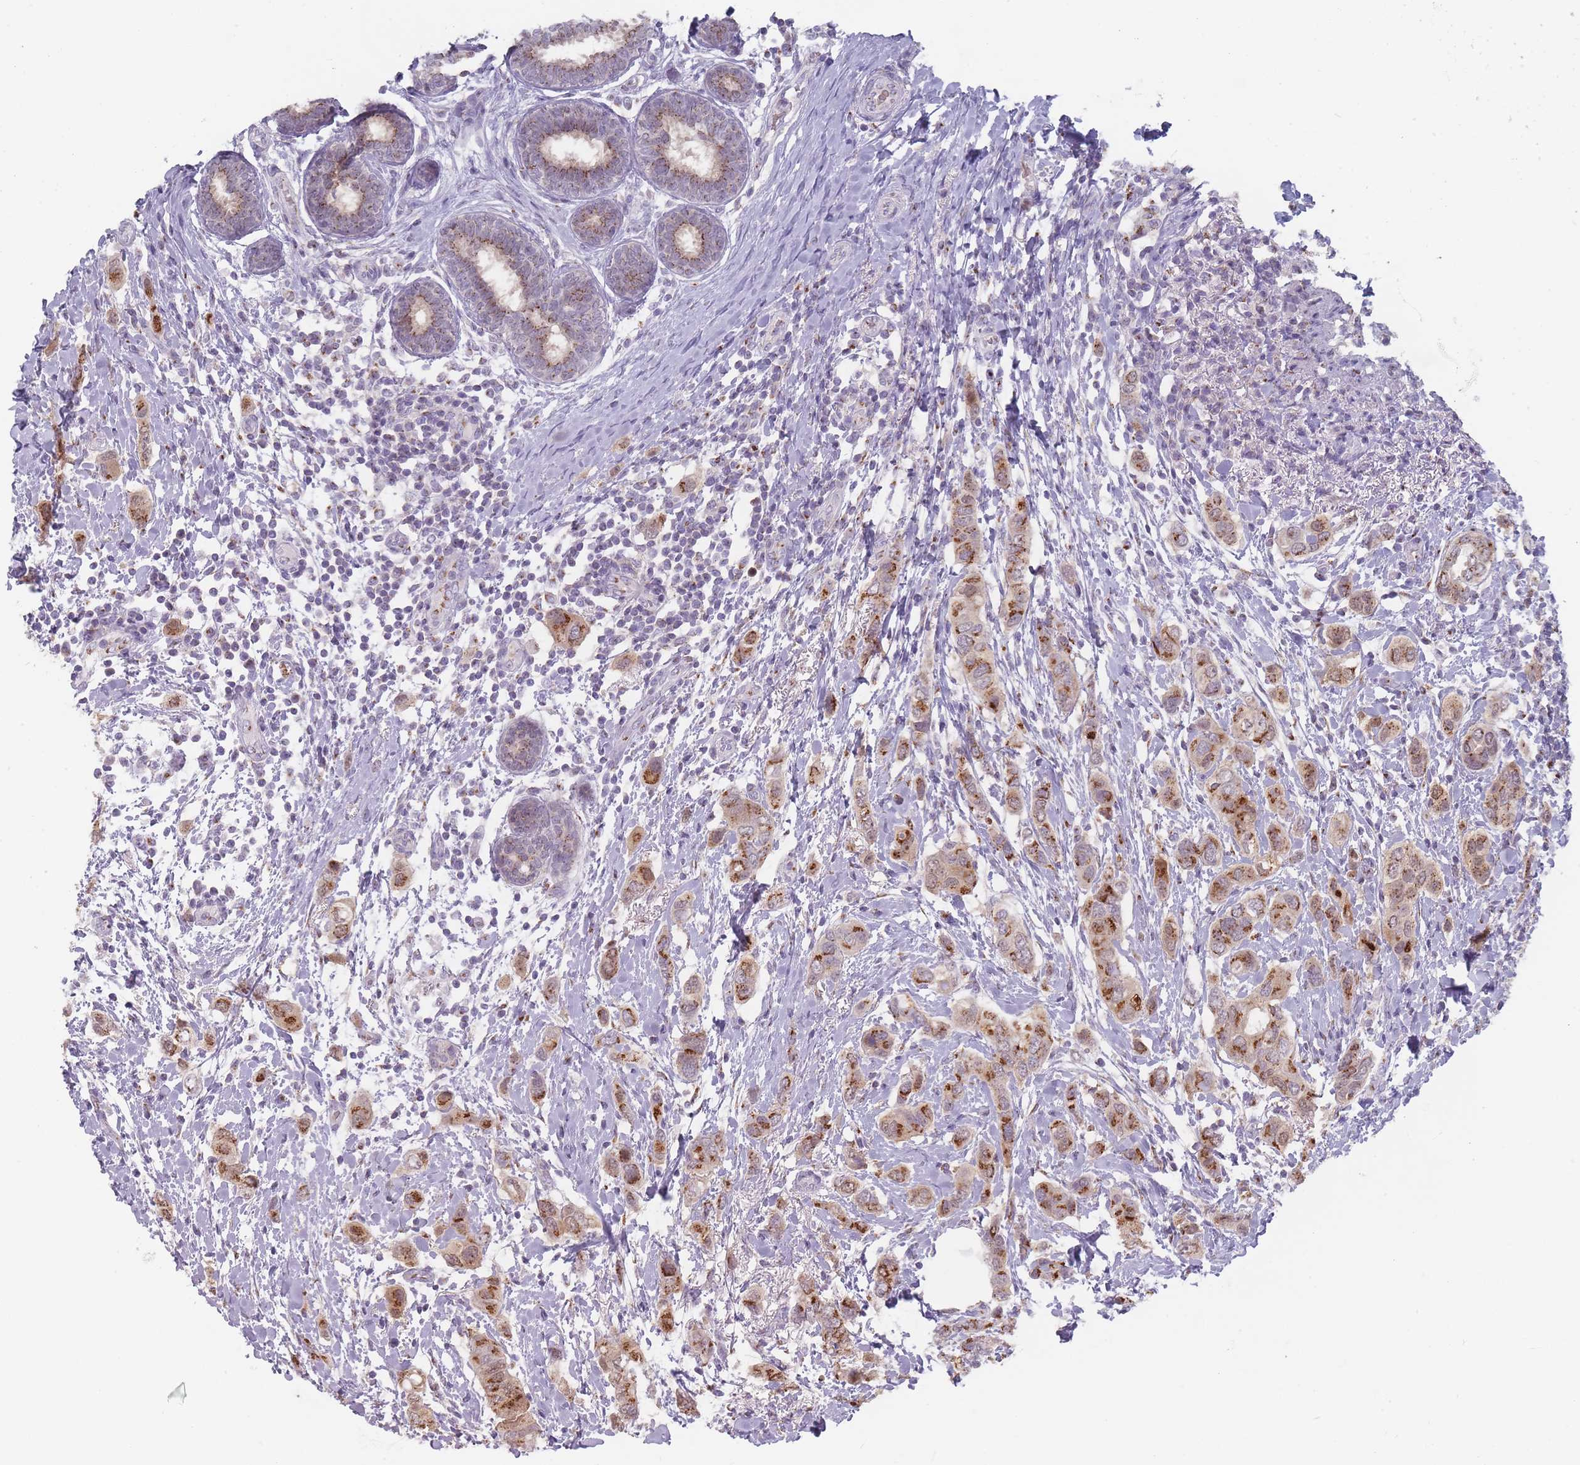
{"staining": {"intensity": "moderate", "quantity": ">75%", "location": "cytoplasmic/membranous"}, "tissue": "breast cancer", "cell_type": "Tumor cells", "image_type": "cancer", "snomed": [{"axis": "morphology", "description": "Lobular carcinoma"}, {"axis": "topography", "description": "Breast"}], "caption": "This histopathology image exhibits immunohistochemistry (IHC) staining of human breast cancer, with medium moderate cytoplasmic/membranous positivity in about >75% of tumor cells.", "gene": "MAN1B1", "patient": {"sex": "female", "age": 51}}